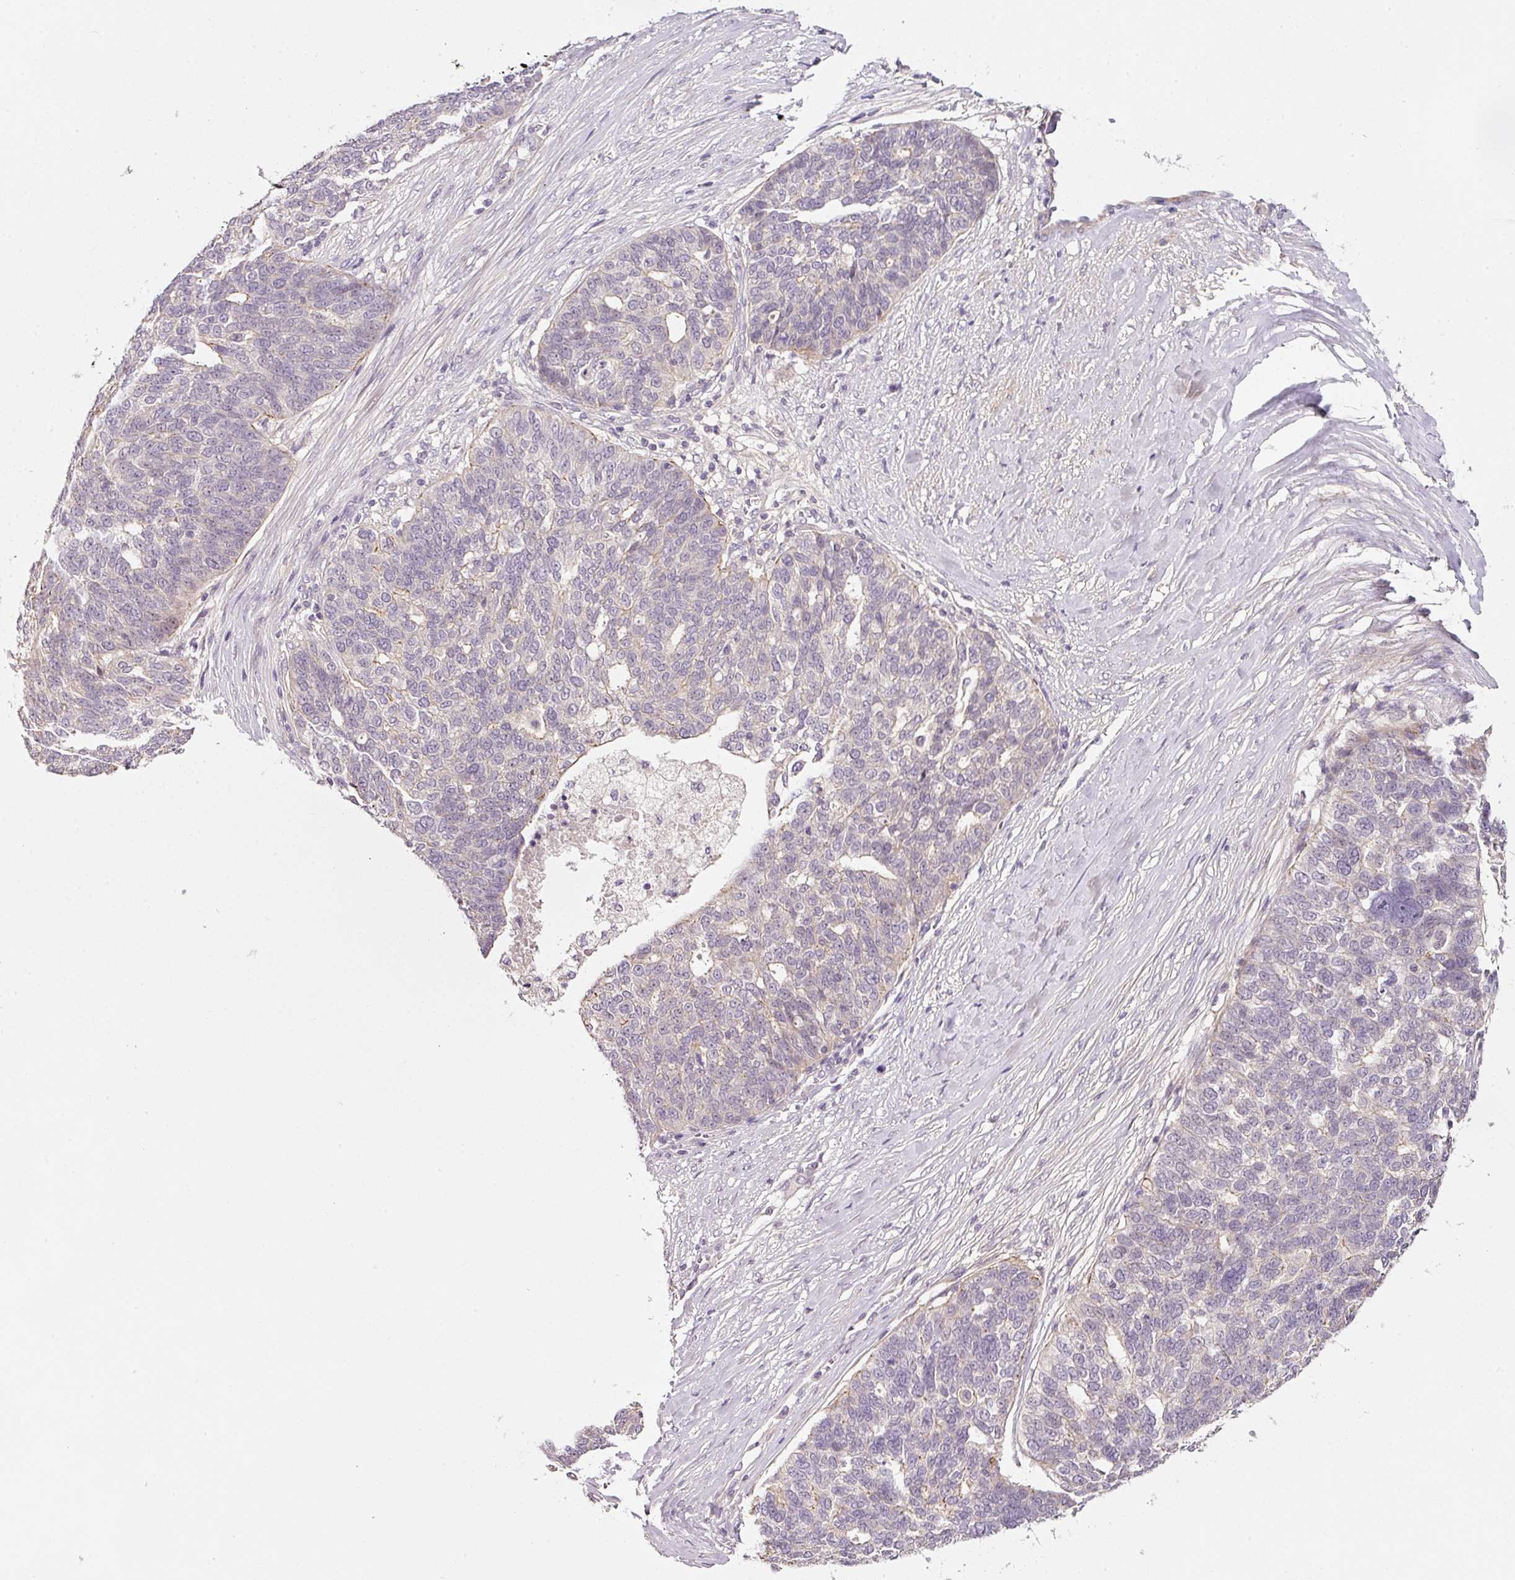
{"staining": {"intensity": "negative", "quantity": "none", "location": "none"}, "tissue": "ovarian cancer", "cell_type": "Tumor cells", "image_type": "cancer", "snomed": [{"axis": "morphology", "description": "Cystadenocarcinoma, serous, NOS"}, {"axis": "topography", "description": "Ovary"}], "caption": "High power microscopy image of an IHC micrograph of ovarian cancer, revealing no significant positivity in tumor cells.", "gene": "TIRAP", "patient": {"sex": "female", "age": 59}}